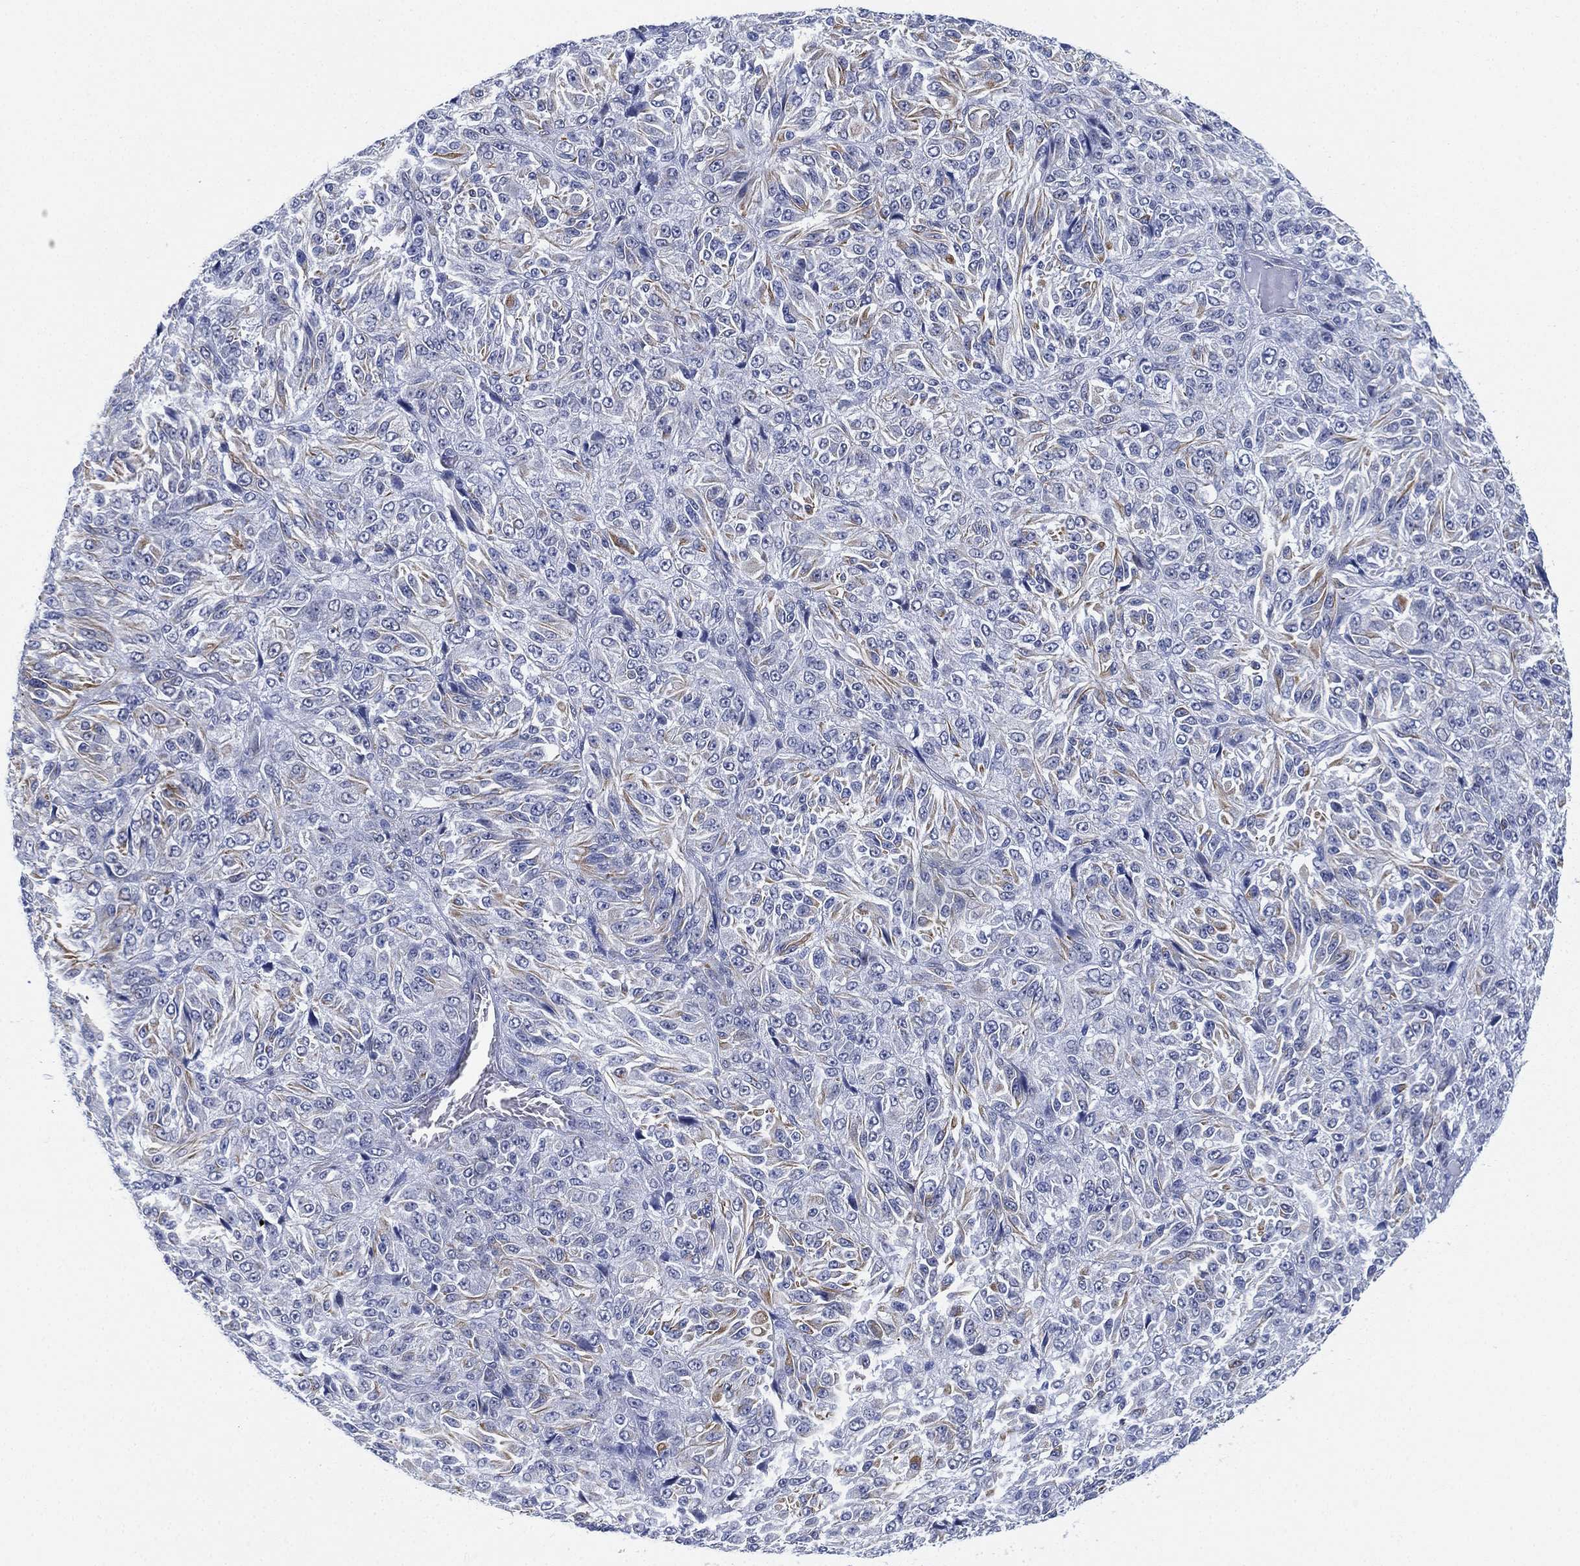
{"staining": {"intensity": "weak", "quantity": "<25%", "location": "cytoplasmic/membranous"}, "tissue": "melanoma", "cell_type": "Tumor cells", "image_type": "cancer", "snomed": [{"axis": "morphology", "description": "Malignant melanoma, Metastatic site"}, {"axis": "topography", "description": "Brain"}], "caption": "A micrograph of malignant melanoma (metastatic site) stained for a protein reveals no brown staining in tumor cells.", "gene": "PSKH2", "patient": {"sex": "female", "age": 56}}